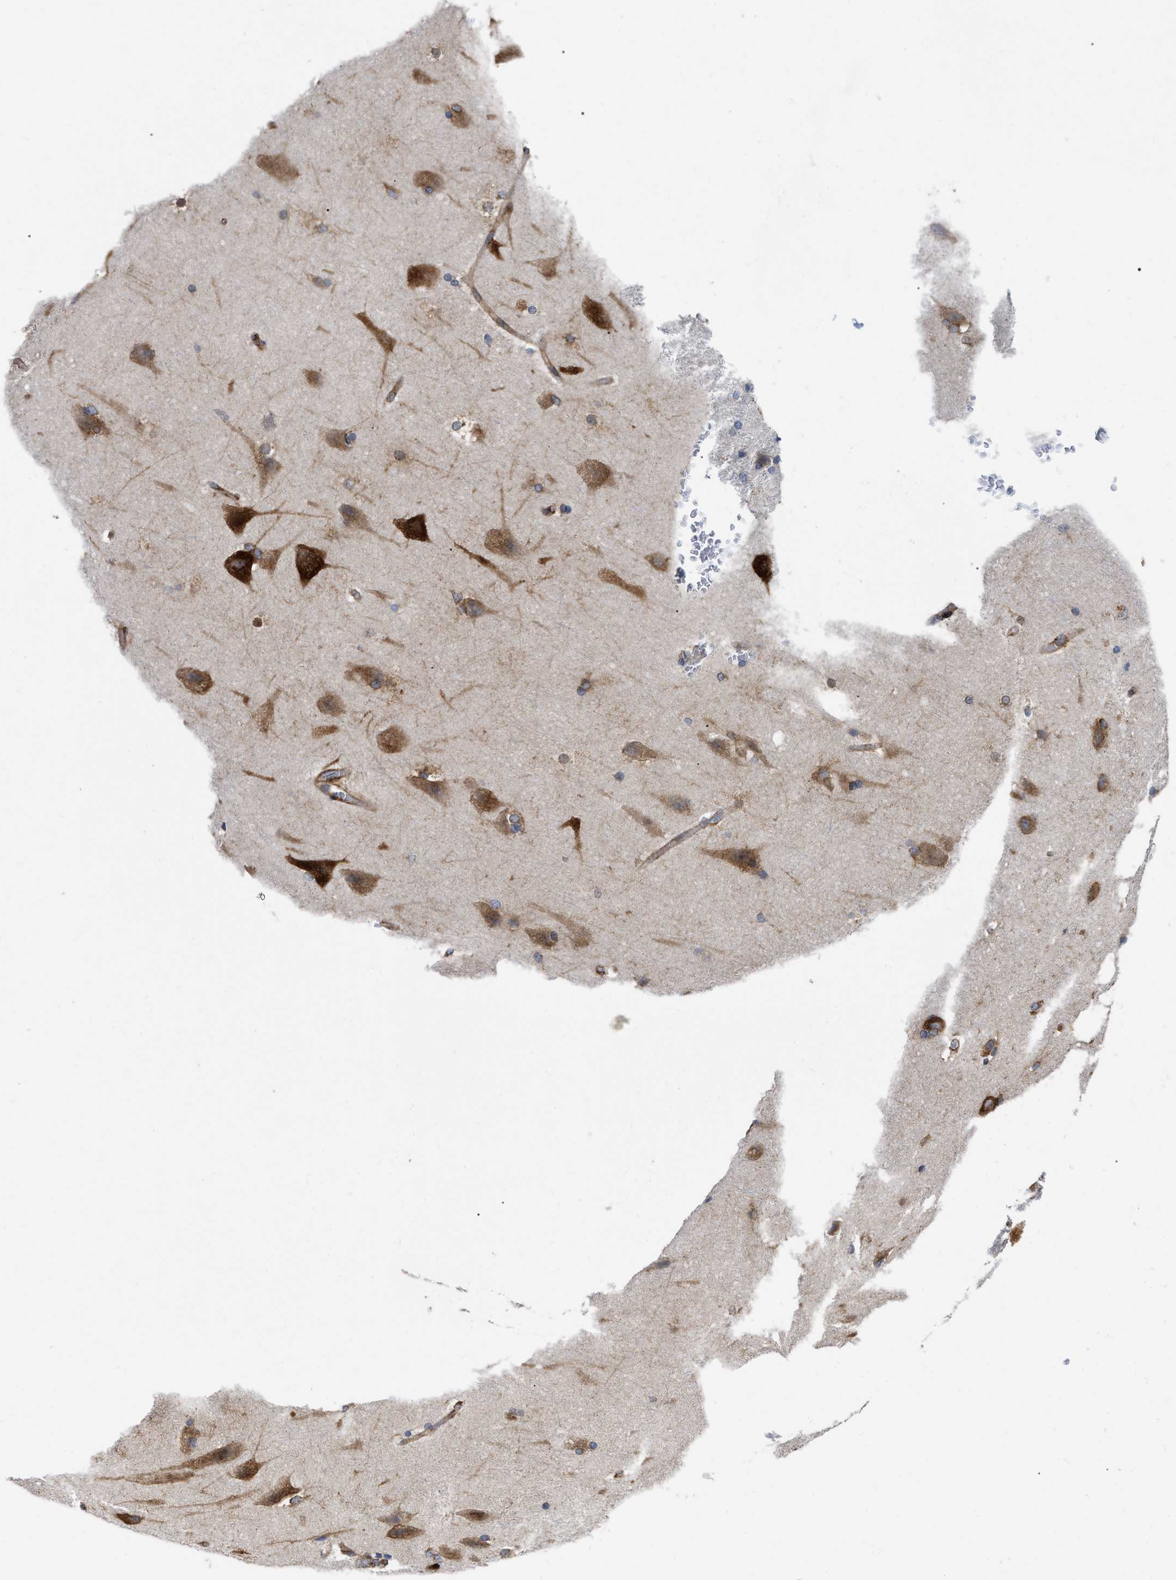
{"staining": {"intensity": "moderate", "quantity": ">75%", "location": "cytoplasmic/membranous"}, "tissue": "cerebral cortex", "cell_type": "Endothelial cells", "image_type": "normal", "snomed": [{"axis": "morphology", "description": "Normal tissue, NOS"}, {"axis": "topography", "description": "Cerebral cortex"}, {"axis": "topography", "description": "Hippocampus"}], "caption": "Endothelial cells show medium levels of moderate cytoplasmic/membranous expression in approximately >75% of cells in unremarkable human cerebral cortex. (Stains: DAB (3,3'-diaminobenzidine) in brown, nuclei in blue, Microscopy: brightfield microscopy at high magnification).", "gene": "FAM120A", "patient": {"sex": "female", "age": 19}}